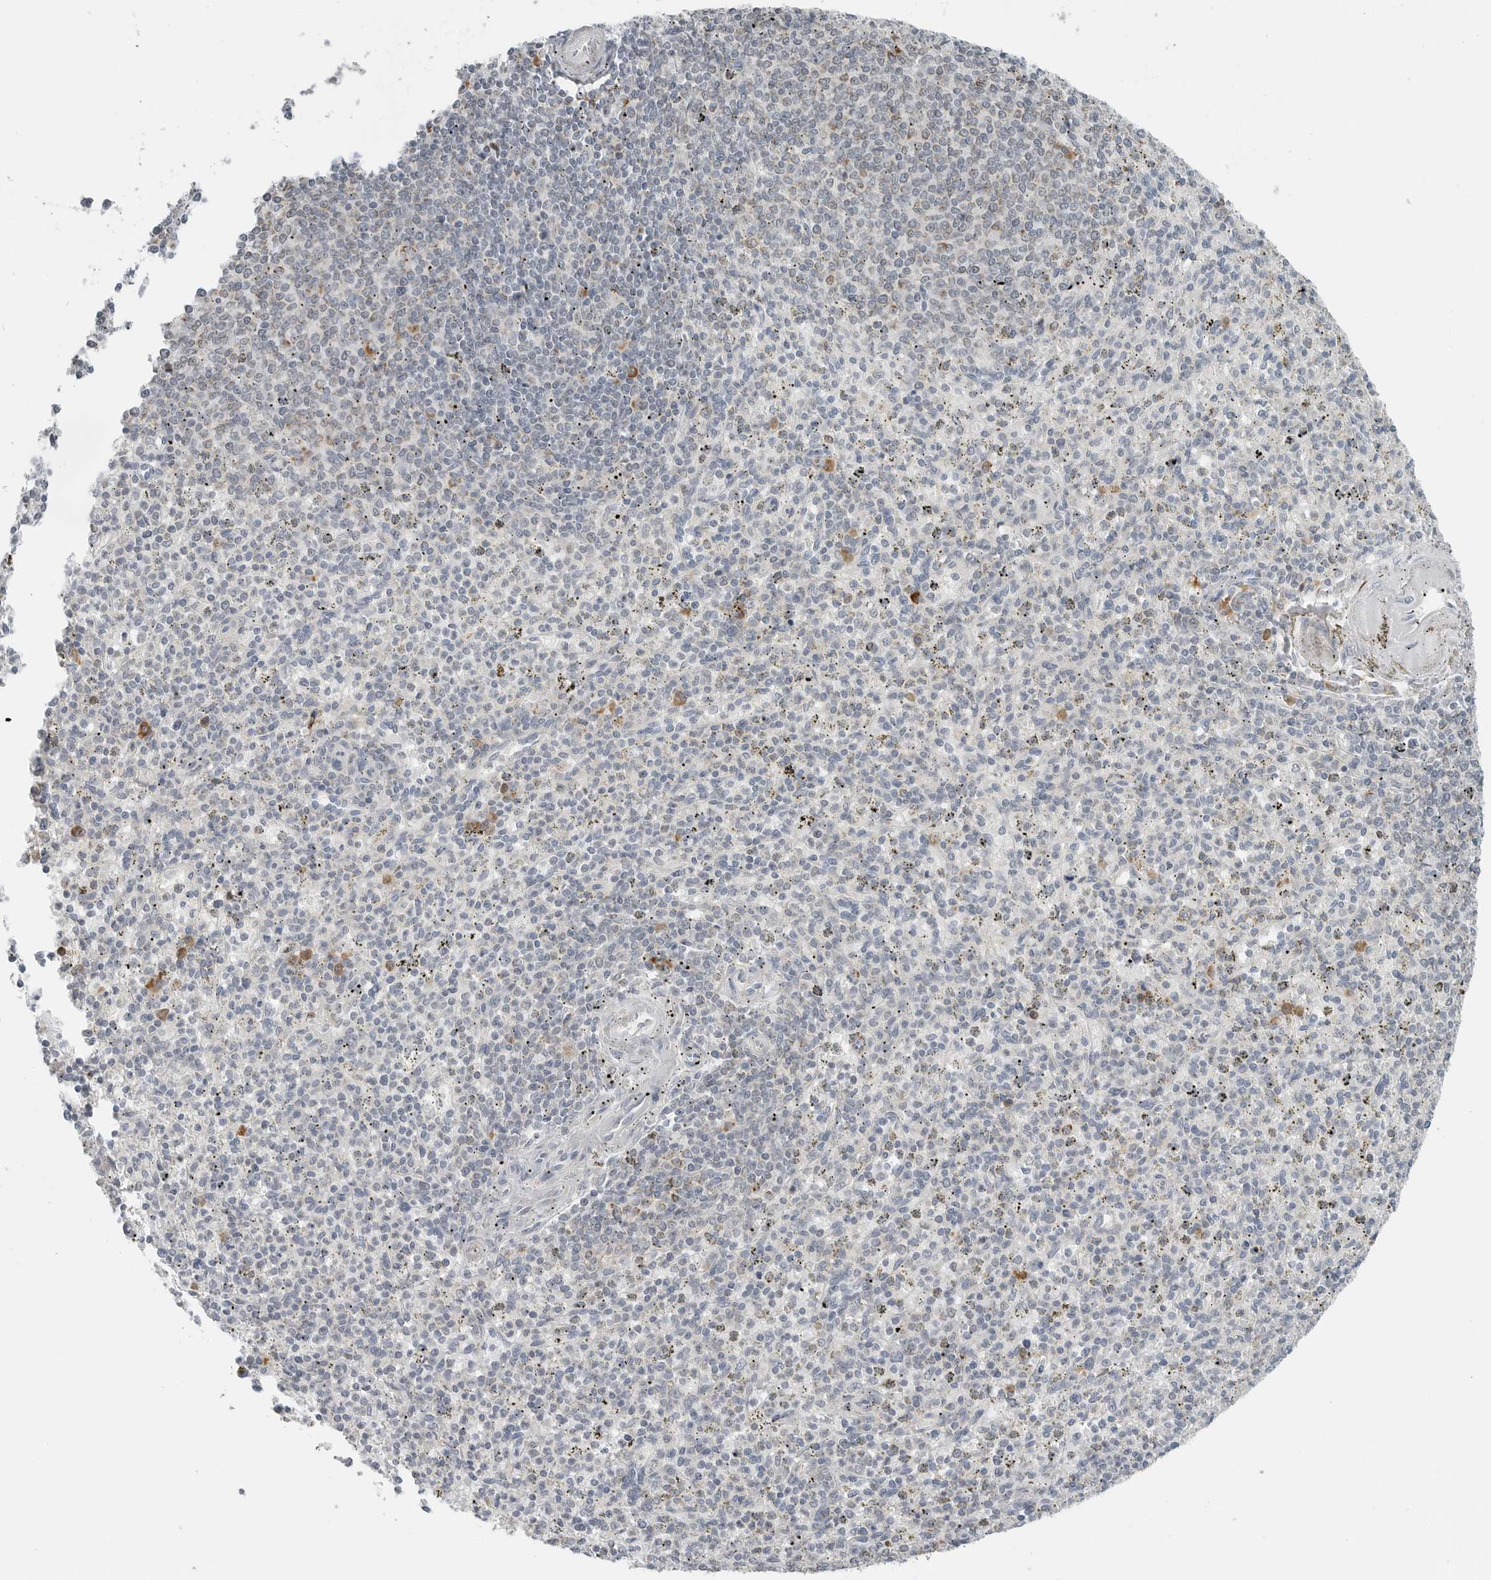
{"staining": {"intensity": "negative", "quantity": "none", "location": "none"}, "tissue": "spleen", "cell_type": "Cells in red pulp", "image_type": "normal", "snomed": [{"axis": "morphology", "description": "Normal tissue, NOS"}, {"axis": "topography", "description": "Spleen"}], "caption": "IHC micrograph of benign spleen stained for a protein (brown), which shows no positivity in cells in red pulp. (DAB immunohistochemistry (IHC) with hematoxylin counter stain).", "gene": "IL12RB2", "patient": {"sex": "male", "age": 72}}